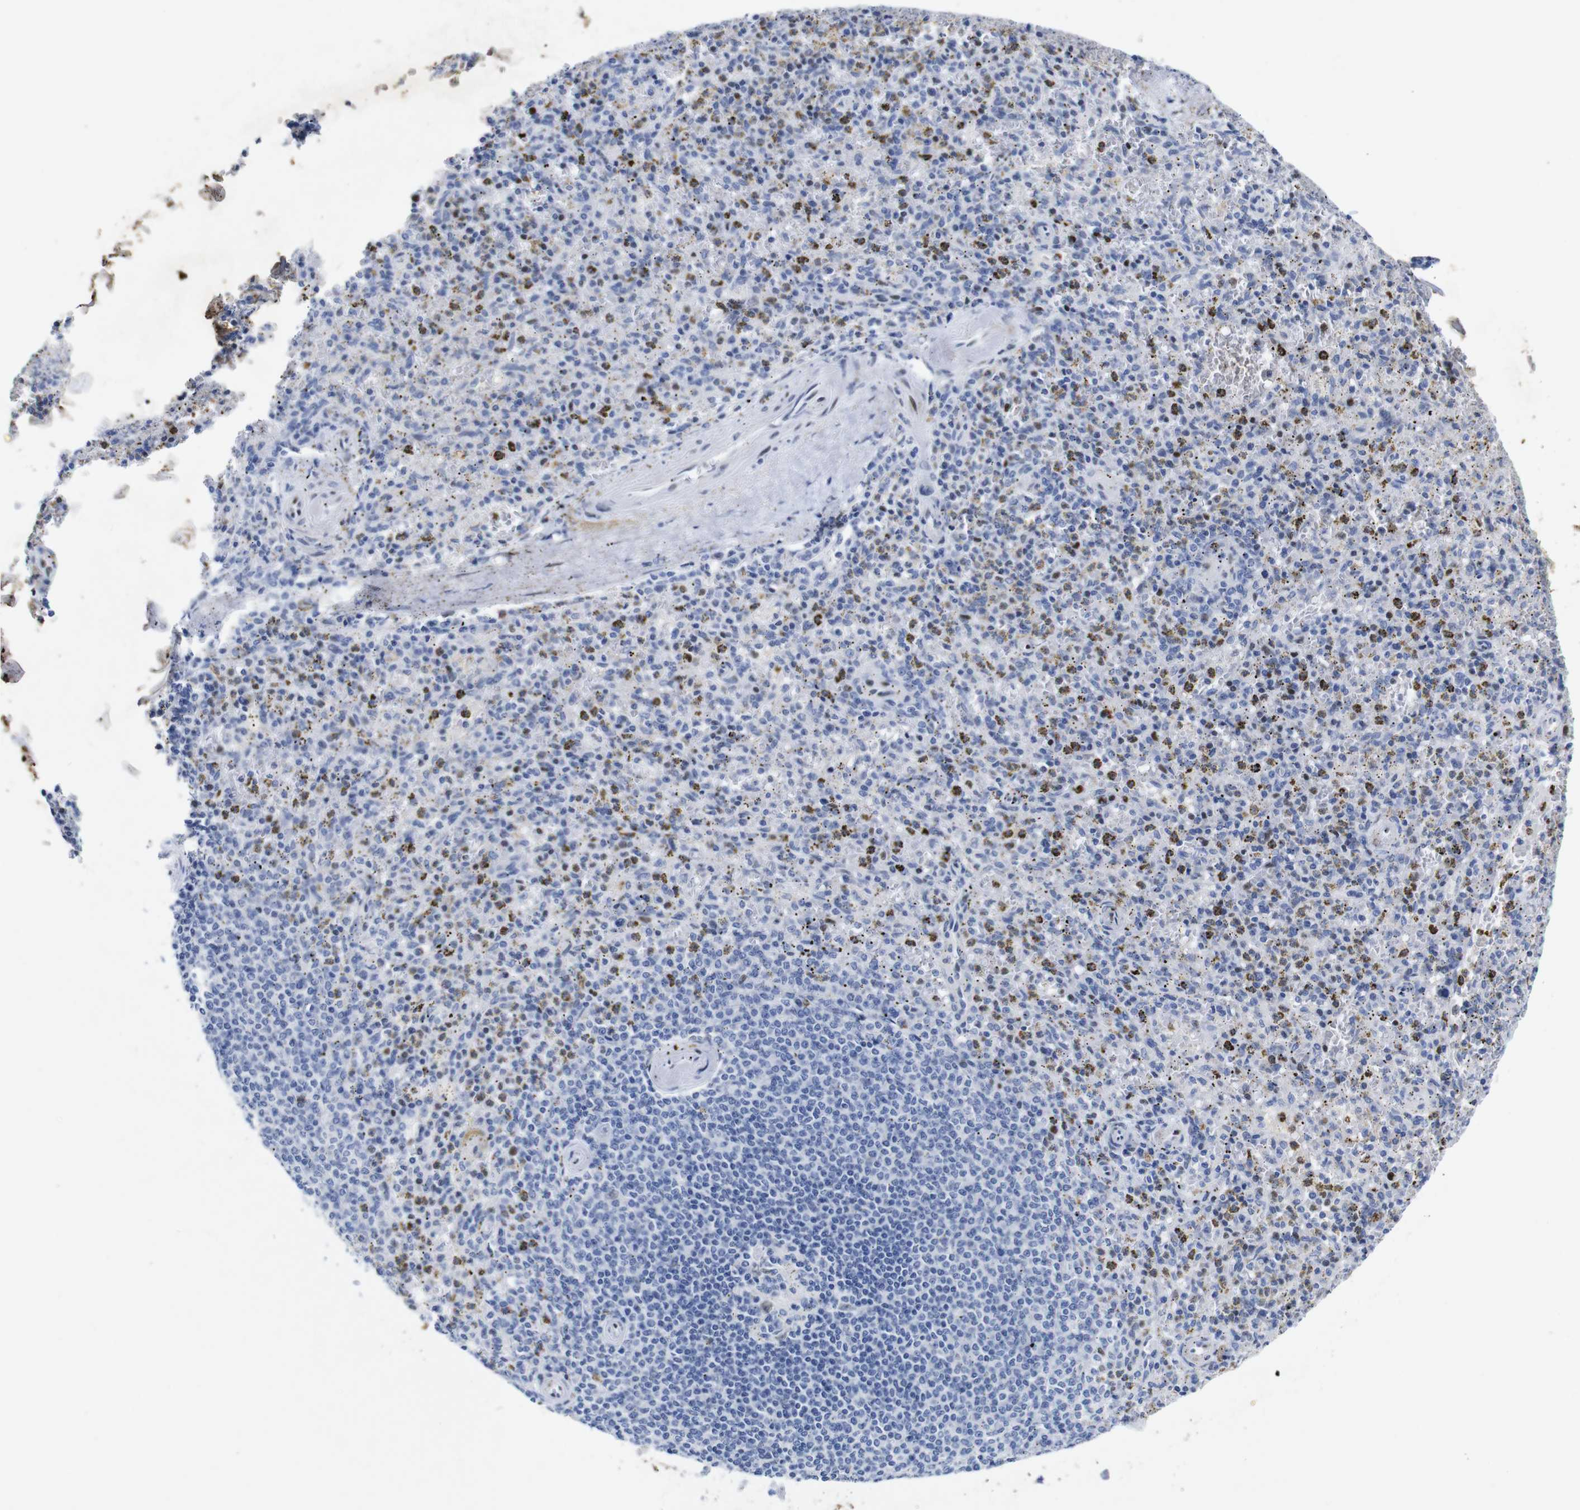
{"staining": {"intensity": "negative", "quantity": "none", "location": "none"}, "tissue": "spleen", "cell_type": "Cells in red pulp", "image_type": "normal", "snomed": [{"axis": "morphology", "description": "Normal tissue, NOS"}, {"axis": "topography", "description": "Spleen"}], "caption": "Immunohistochemistry (IHC) histopathology image of benign human spleen stained for a protein (brown), which demonstrates no staining in cells in red pulp. (DAB (3,3'-diaminobenzidine) immunohistochemistry, high magnification).", "gene": "FOSL2", "patient": {"sex": "male", "age": 72}}